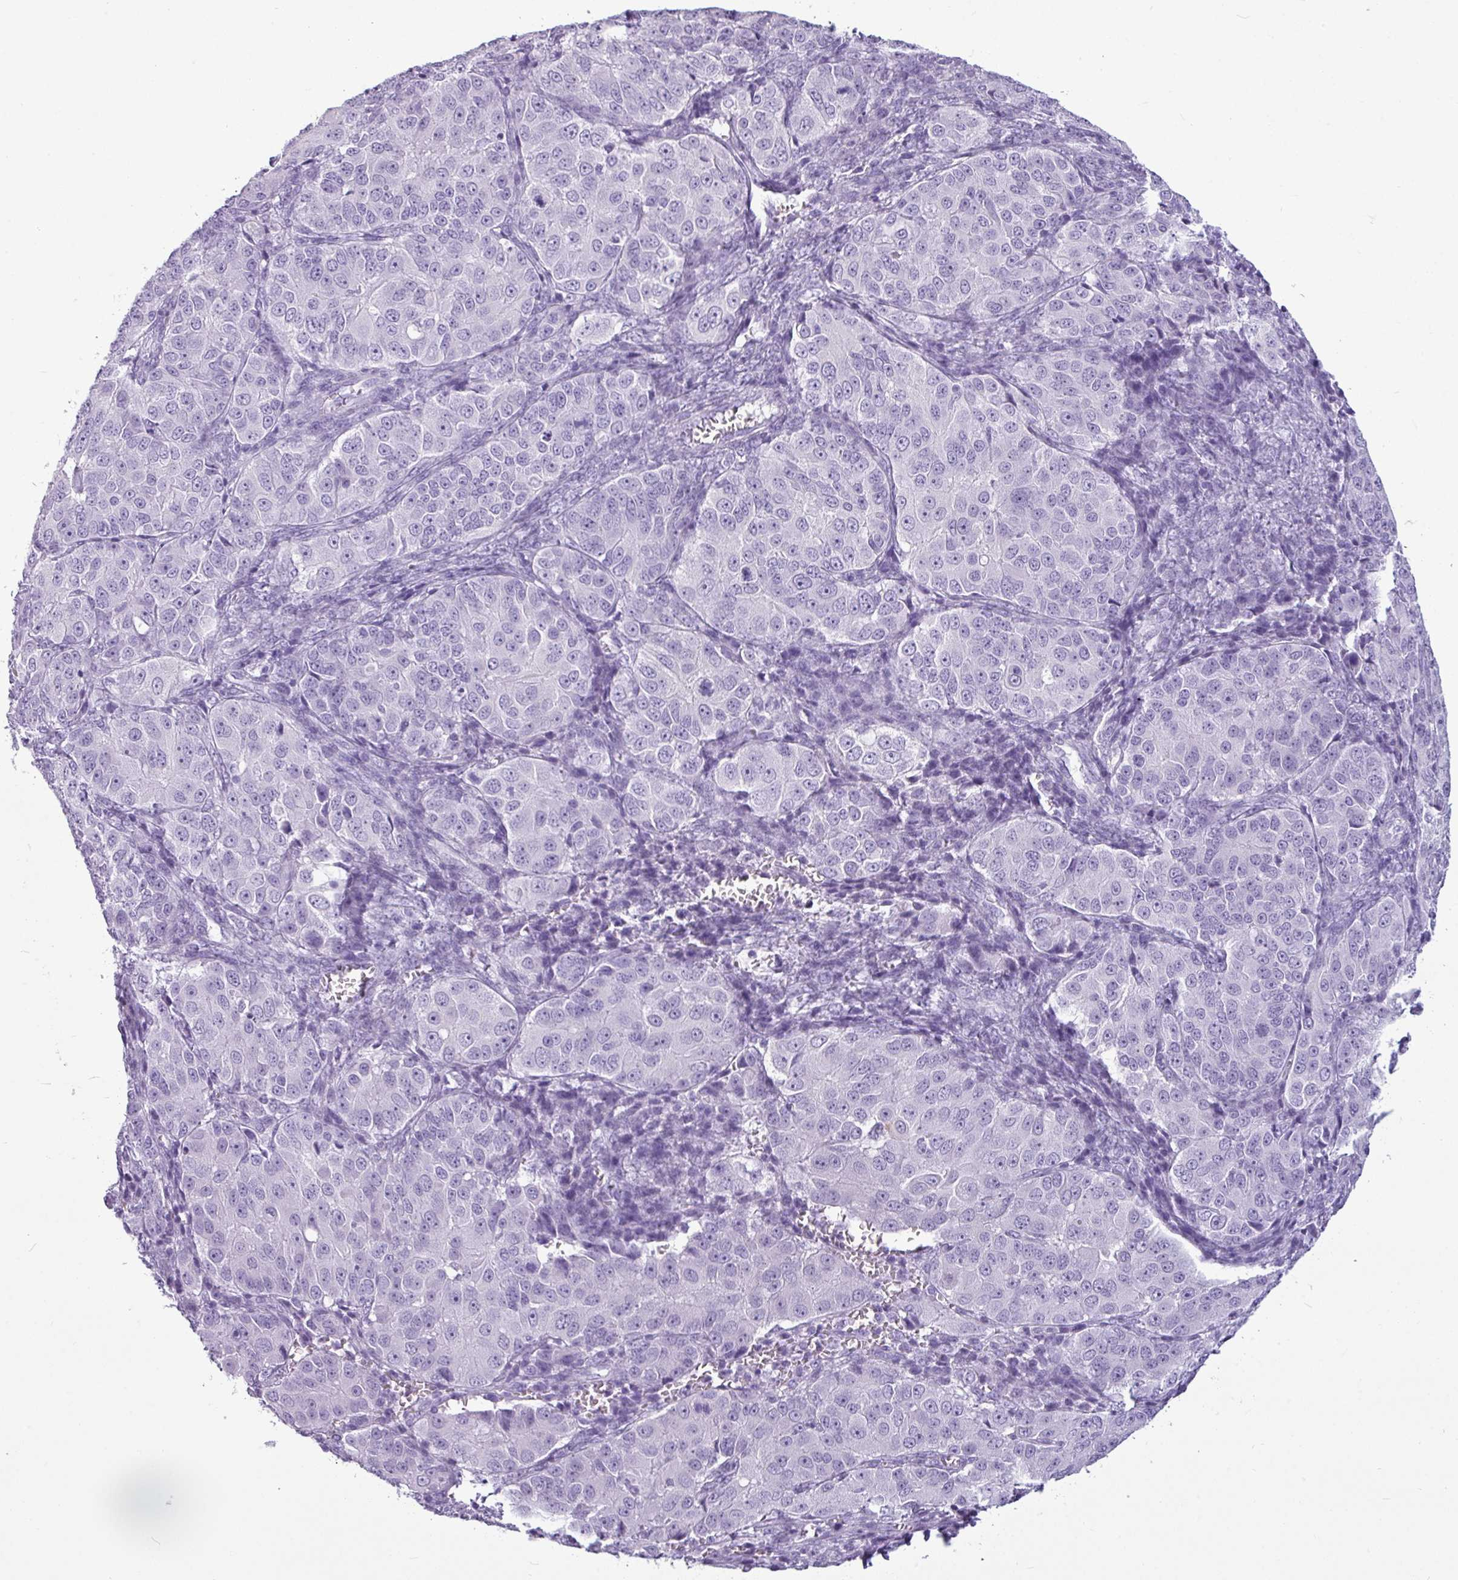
{"staining": {"intensity": "negative", "quantity": "none", "location": "none"}, "tissue": "ovarian cancer", "cell_type": "Tumor cells", "image_type": "cancer", "snomed": [{"axis": "morphology", "description": "Carcinoma, endometroid"}, {"axis": "topography", "description": "Ovary"}], "caption": "An immunohistochemistry (IHC) photomicrograph of endometroid carcinoma (ovarian) is shown. There is no staining in tumor cells of endometroid carcinoma (ovarian). (Stains: DAB immunohistochemistry with hematoxylin counter stain, Microscopy: brightfield microscopy at high magnification).", "gene": "AMY1B", "patient": {"sex": "female", "age": 51}}